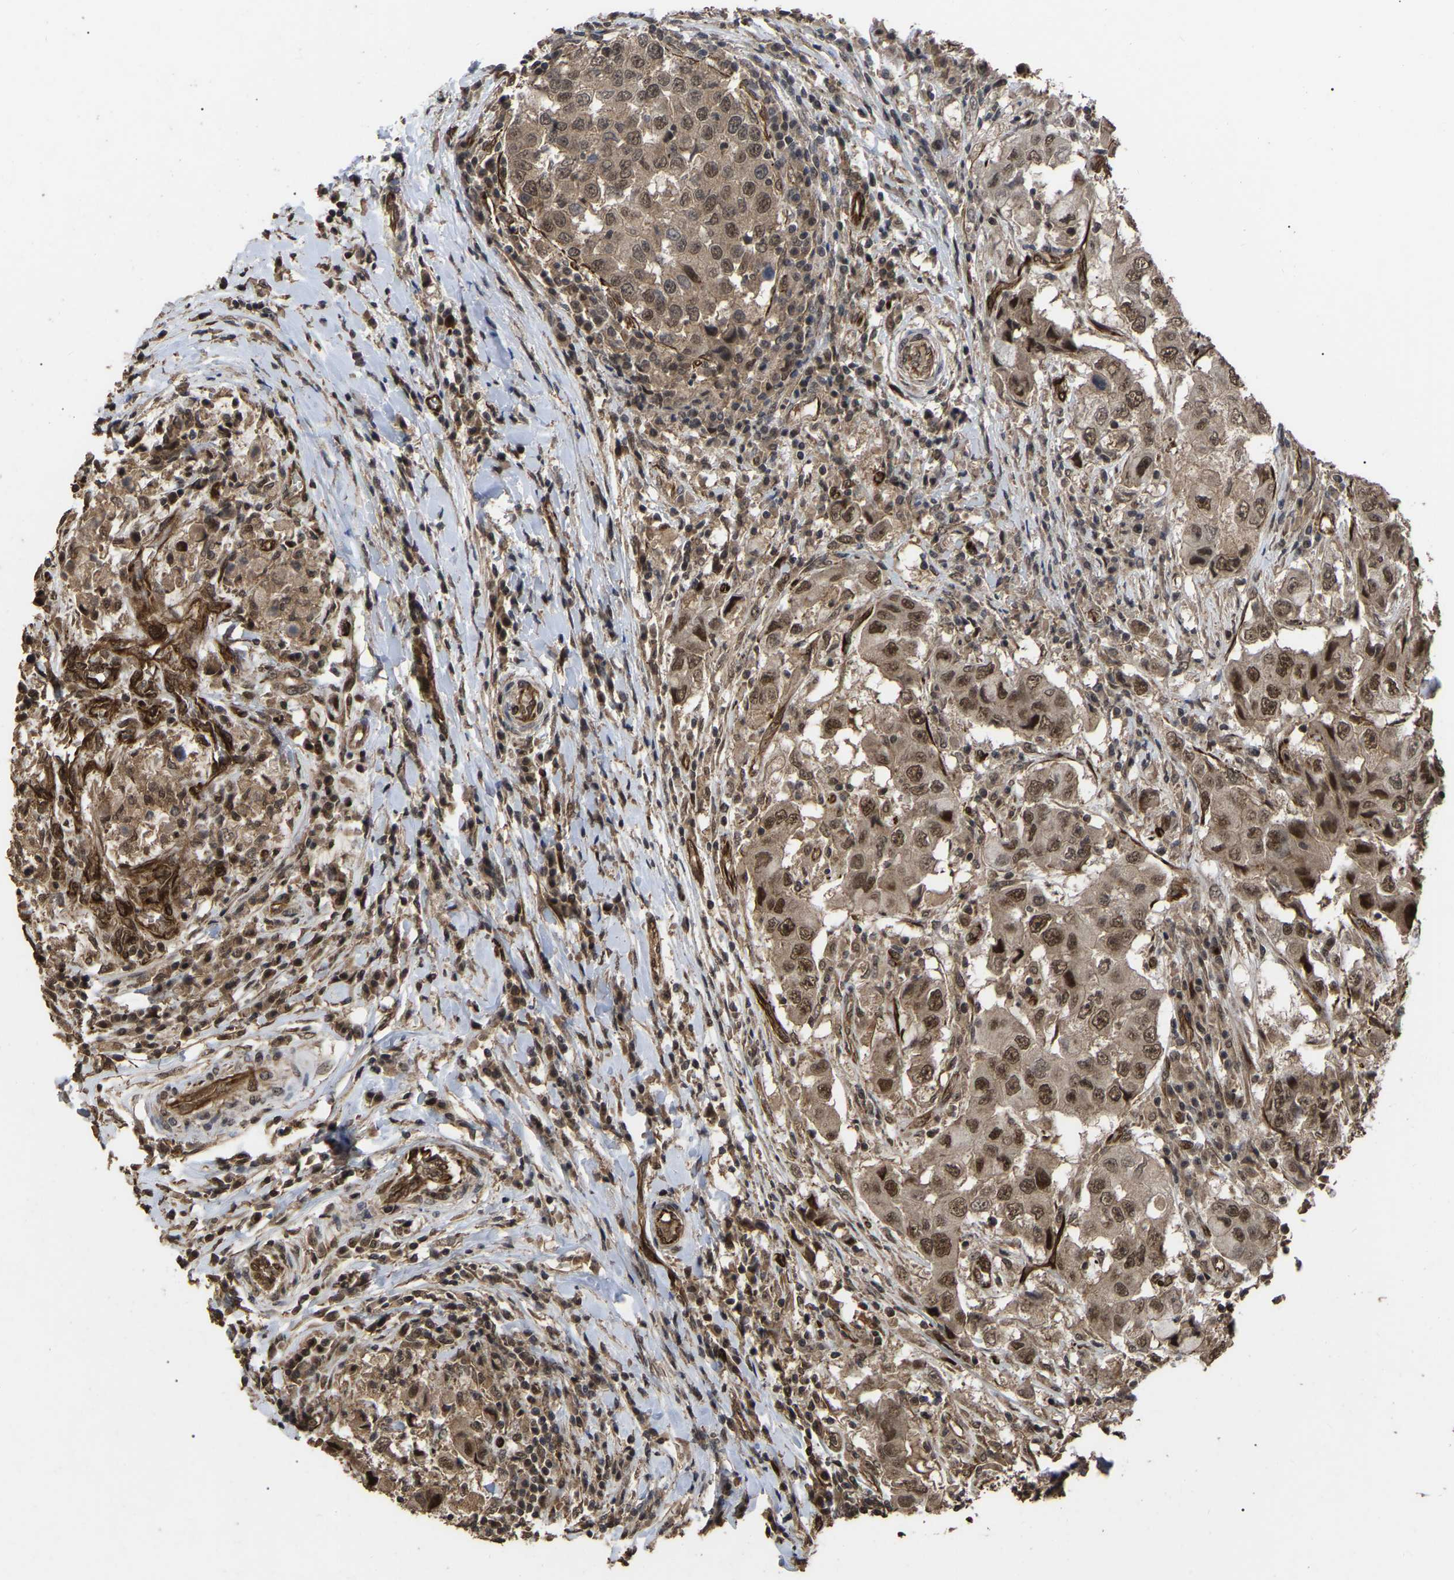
{"staining": {"intensity": "moderate", "quantity": ">75%", "location": "cytoplasmic/membranous,nuclear"}, "tissue": "breast cancer", "cell_type": "Tumor cells", "image_type": "cancer", "snomed": [{"axis": "morphology", "description": "Duct carcinoma"}, {"axis": "topography", "description": "Breast"}], "caption": "A photomicrograph showing moderate cytoplasmic/membranous and nuclear staining in approximately >75% of tumor cells in breast cancer, as visualized by brown immunohistochemical staining.", "gene": "FAM161B", "patient": {"sex": "female", "age": 27}}